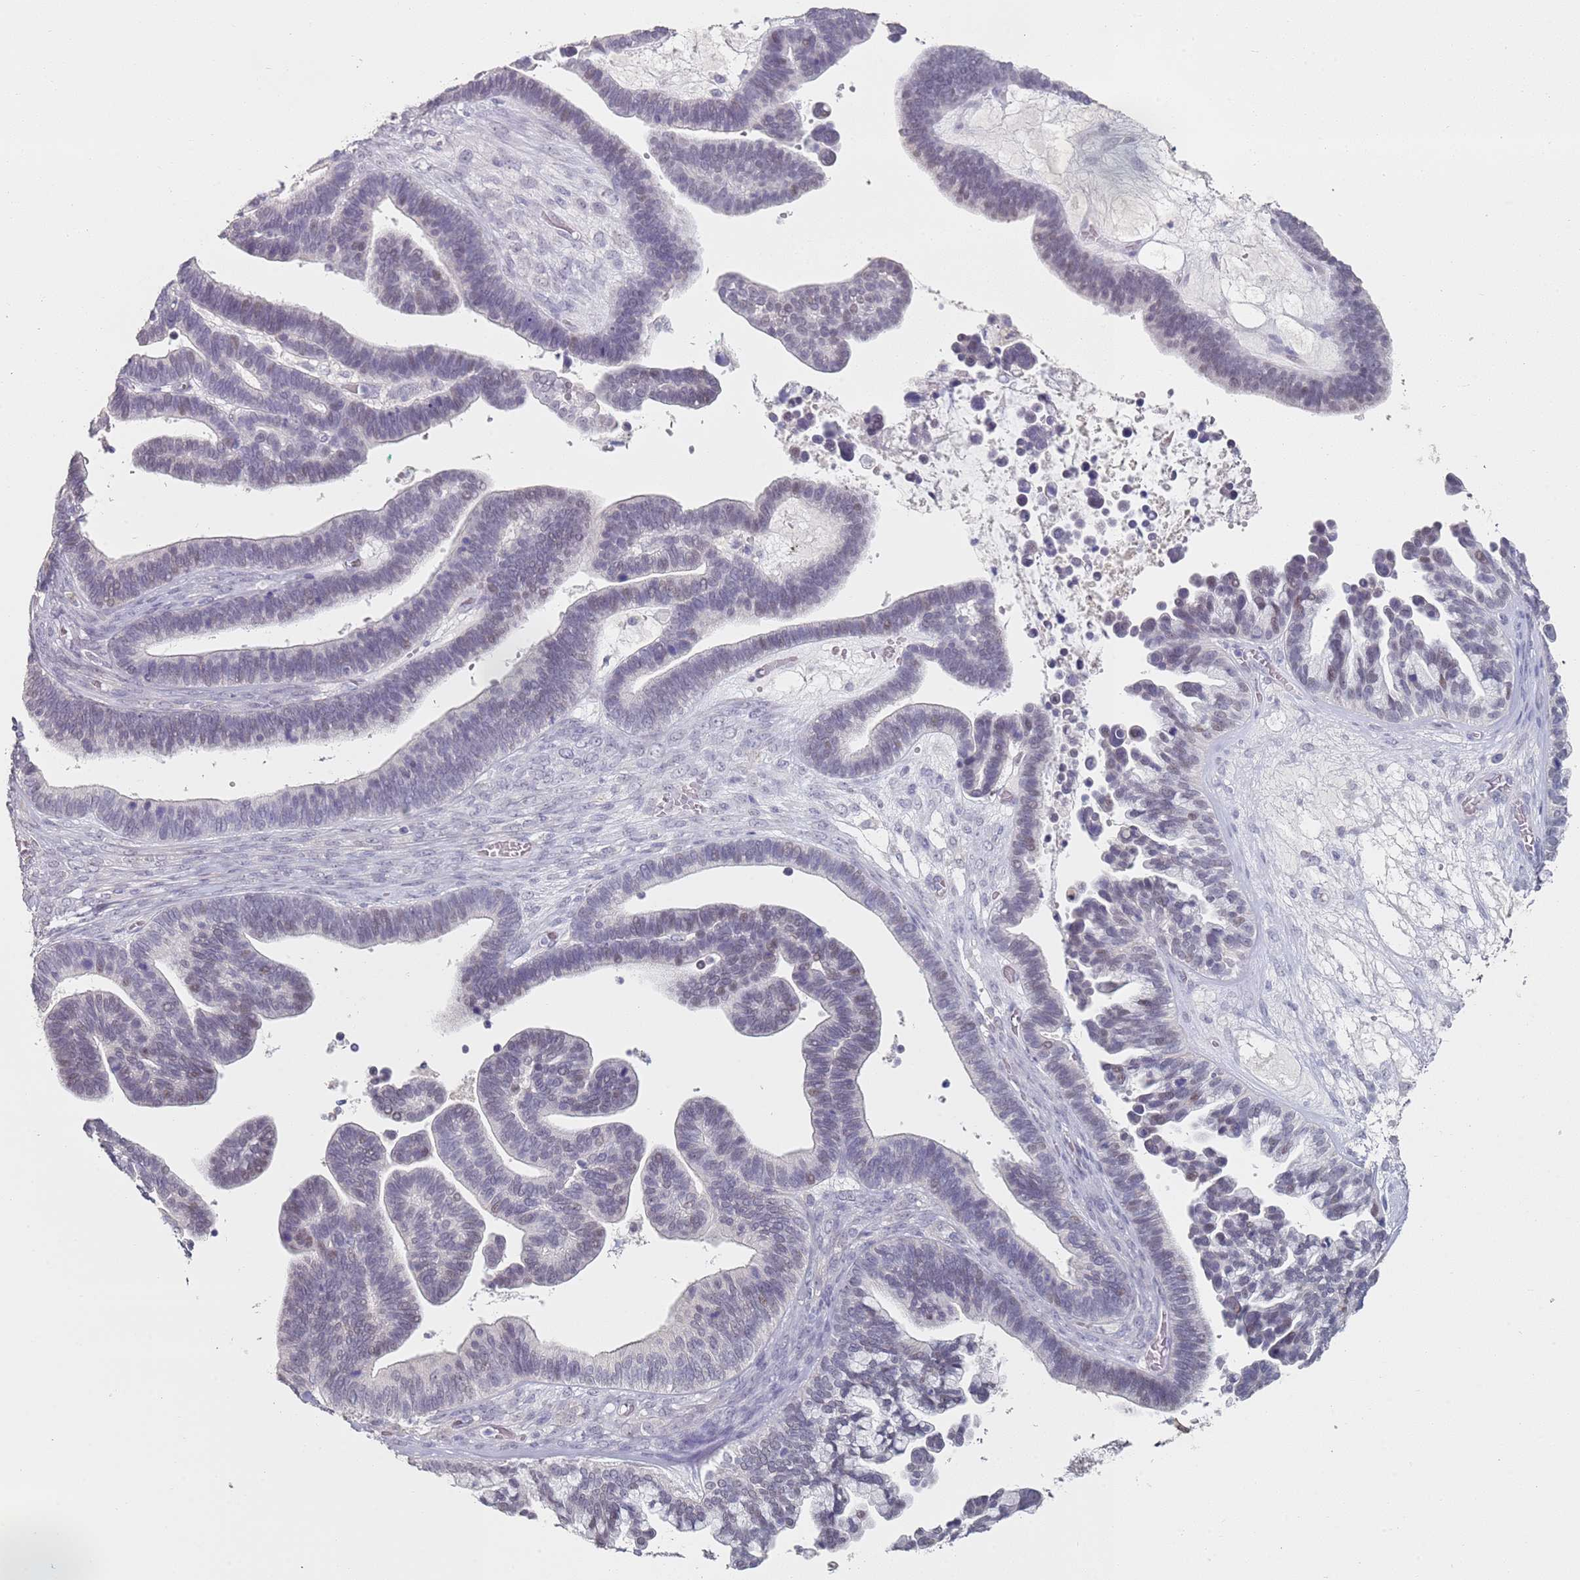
{"staining": {"intensity": "moderate", "quantity": "<25%", "location": "nuclear"}, "tissue": "ovarian cancer", "cell_type": "Tumor cells", "image_type": "cancer", "snomed": [{"axis": "morphology", "description": "Cystadenocarcinoma, serous, NOS"}, {"axis": "topography", "description": "Ovary"}], "caption": "Ovarian cancer (serous cystadenocarcinoma) was stained to show a protein in brown. There is low levels of moderate nuclear staining in about <25% of tumor cells.", "gene": "DNAH11", "patient": {"sex": "female", "age": 56}}